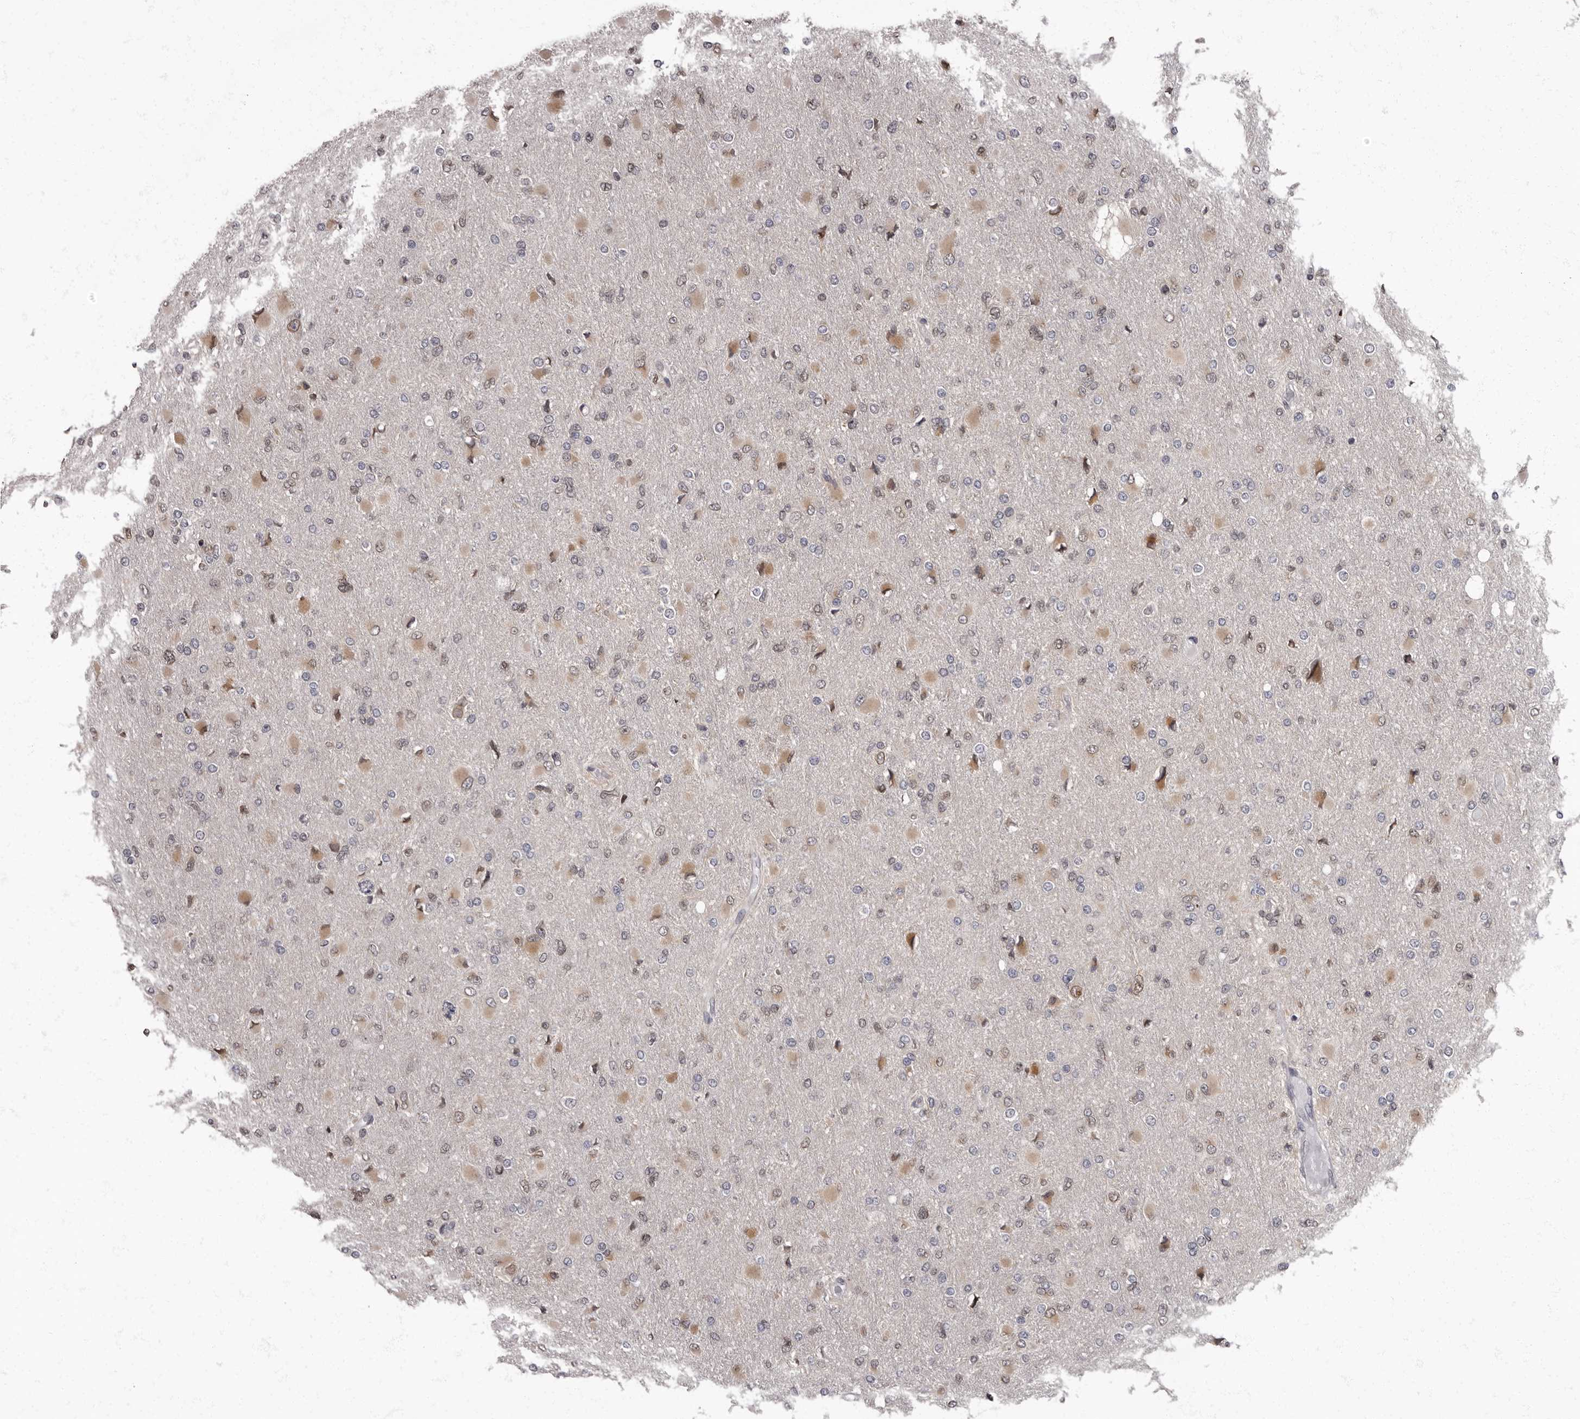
{"staining": {"intensity": "weak", "quantity": "<25%", "location": "cytoplasmic/membranous,nuclear"}, "tissue": "glioma", "cell_type": "Tumor cells", "image_type": "cancer", "snomed": [{"axis": "morphology", "description": "Glioma, malignant, High grade"}, {"axis": "topography", "description": "Cerebral cortex"}], "caption": "A high-resolution photomicrograph shows immunohistochemistry staining of glioma, which shows no significant expression in tumor cells.", "gene": "C1orf50", "patient": {"sex": "female", "age": 36}}